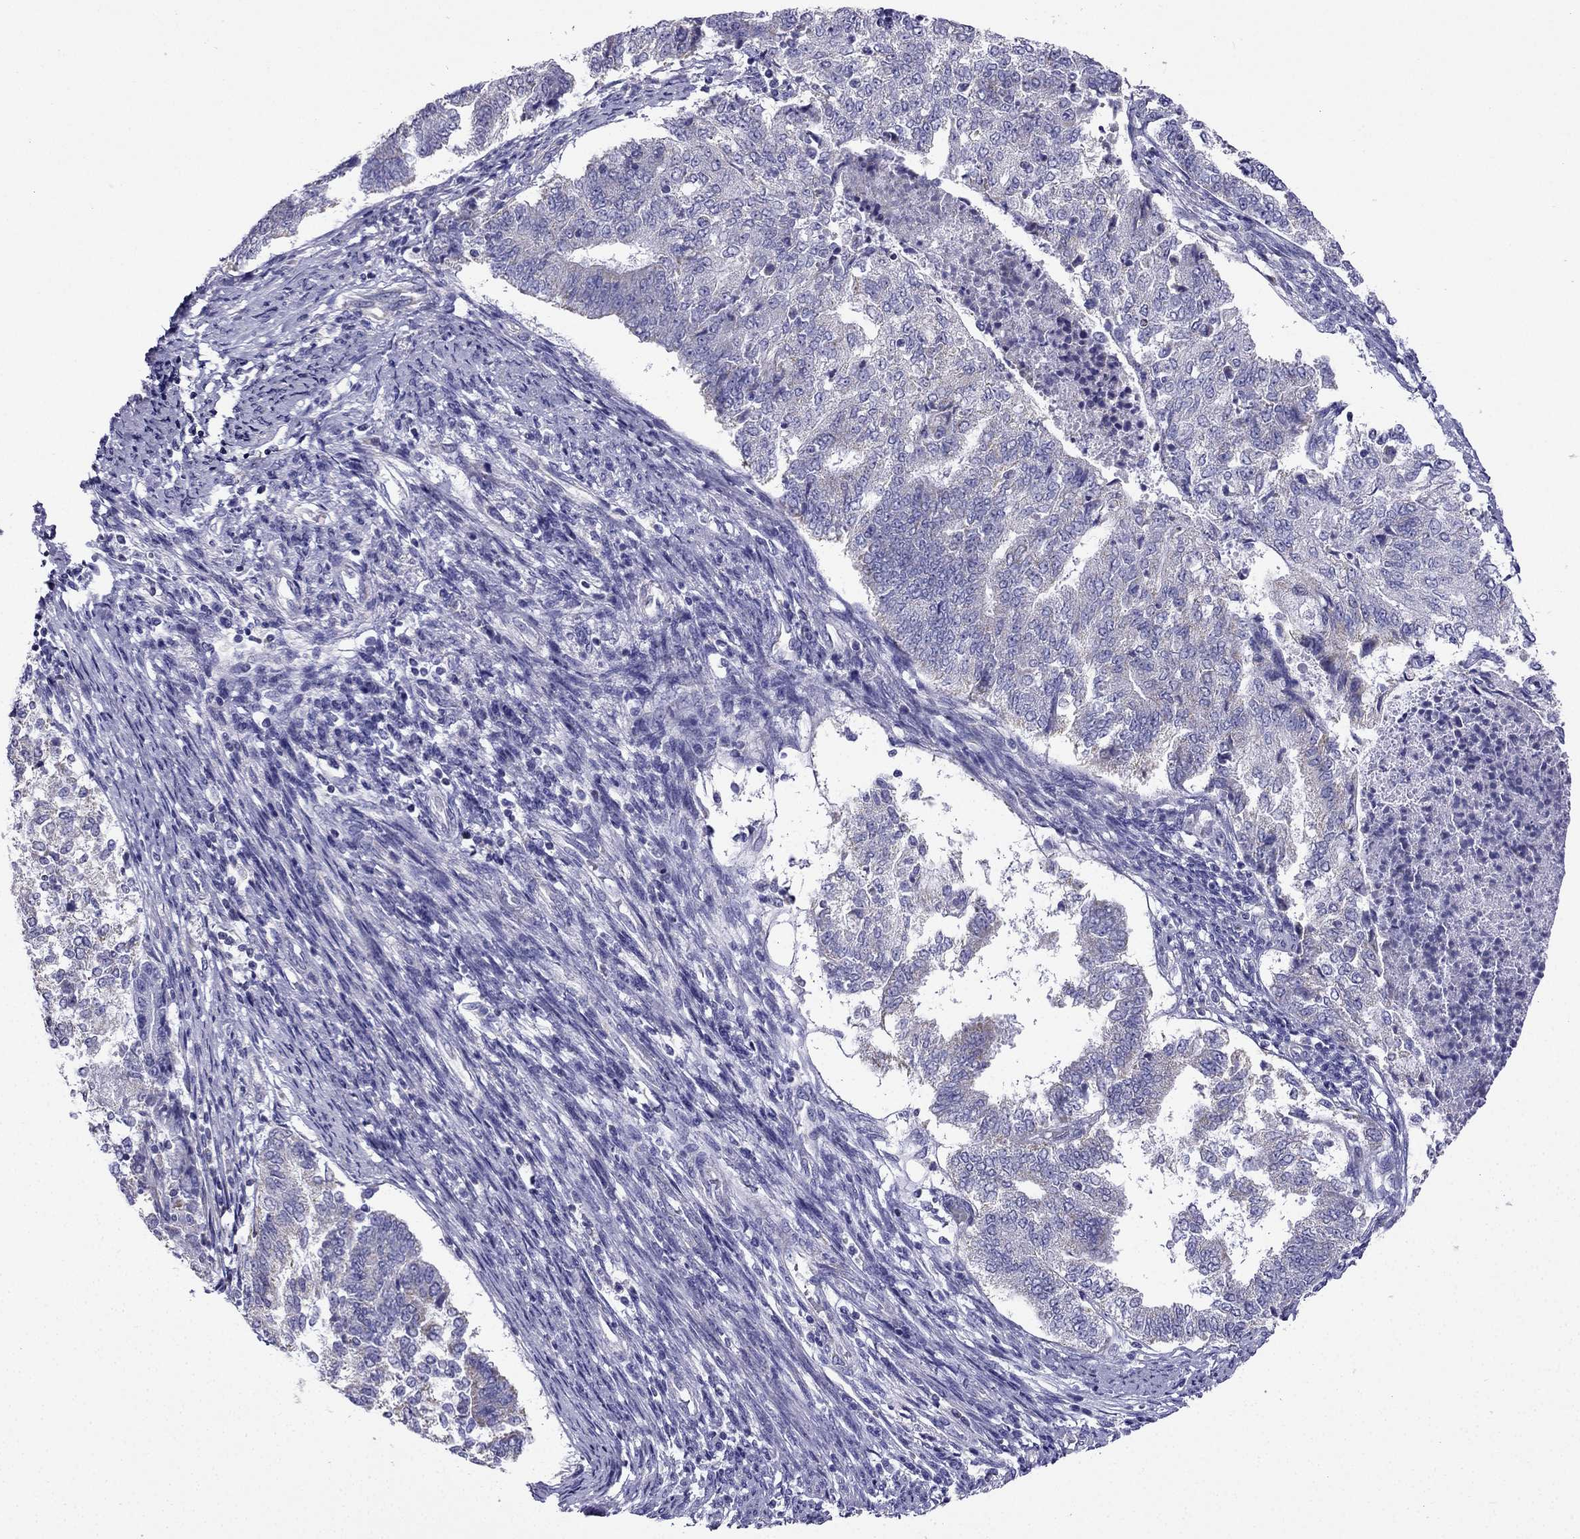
{"staining": {"intensity": "negative", "quantity": "none", "location": "none"}, "tissue": "endometrial cancer", "cell_type": "Tumor cells", "image_type": "cancer", "snomed": [{"axis": "morphology", "description": "Adenocarcinoma, NOS"}, {"axis": "topography", "description": "Endometrium"}], "caption": "This is an immunohistochemistry (IHC) photomicrograph of endometrial cancer (adenocarcinoma). There is no positivity in tumor cells.", "gene": "KIF5A", "patient": {"sex": "female", "age": 65}}